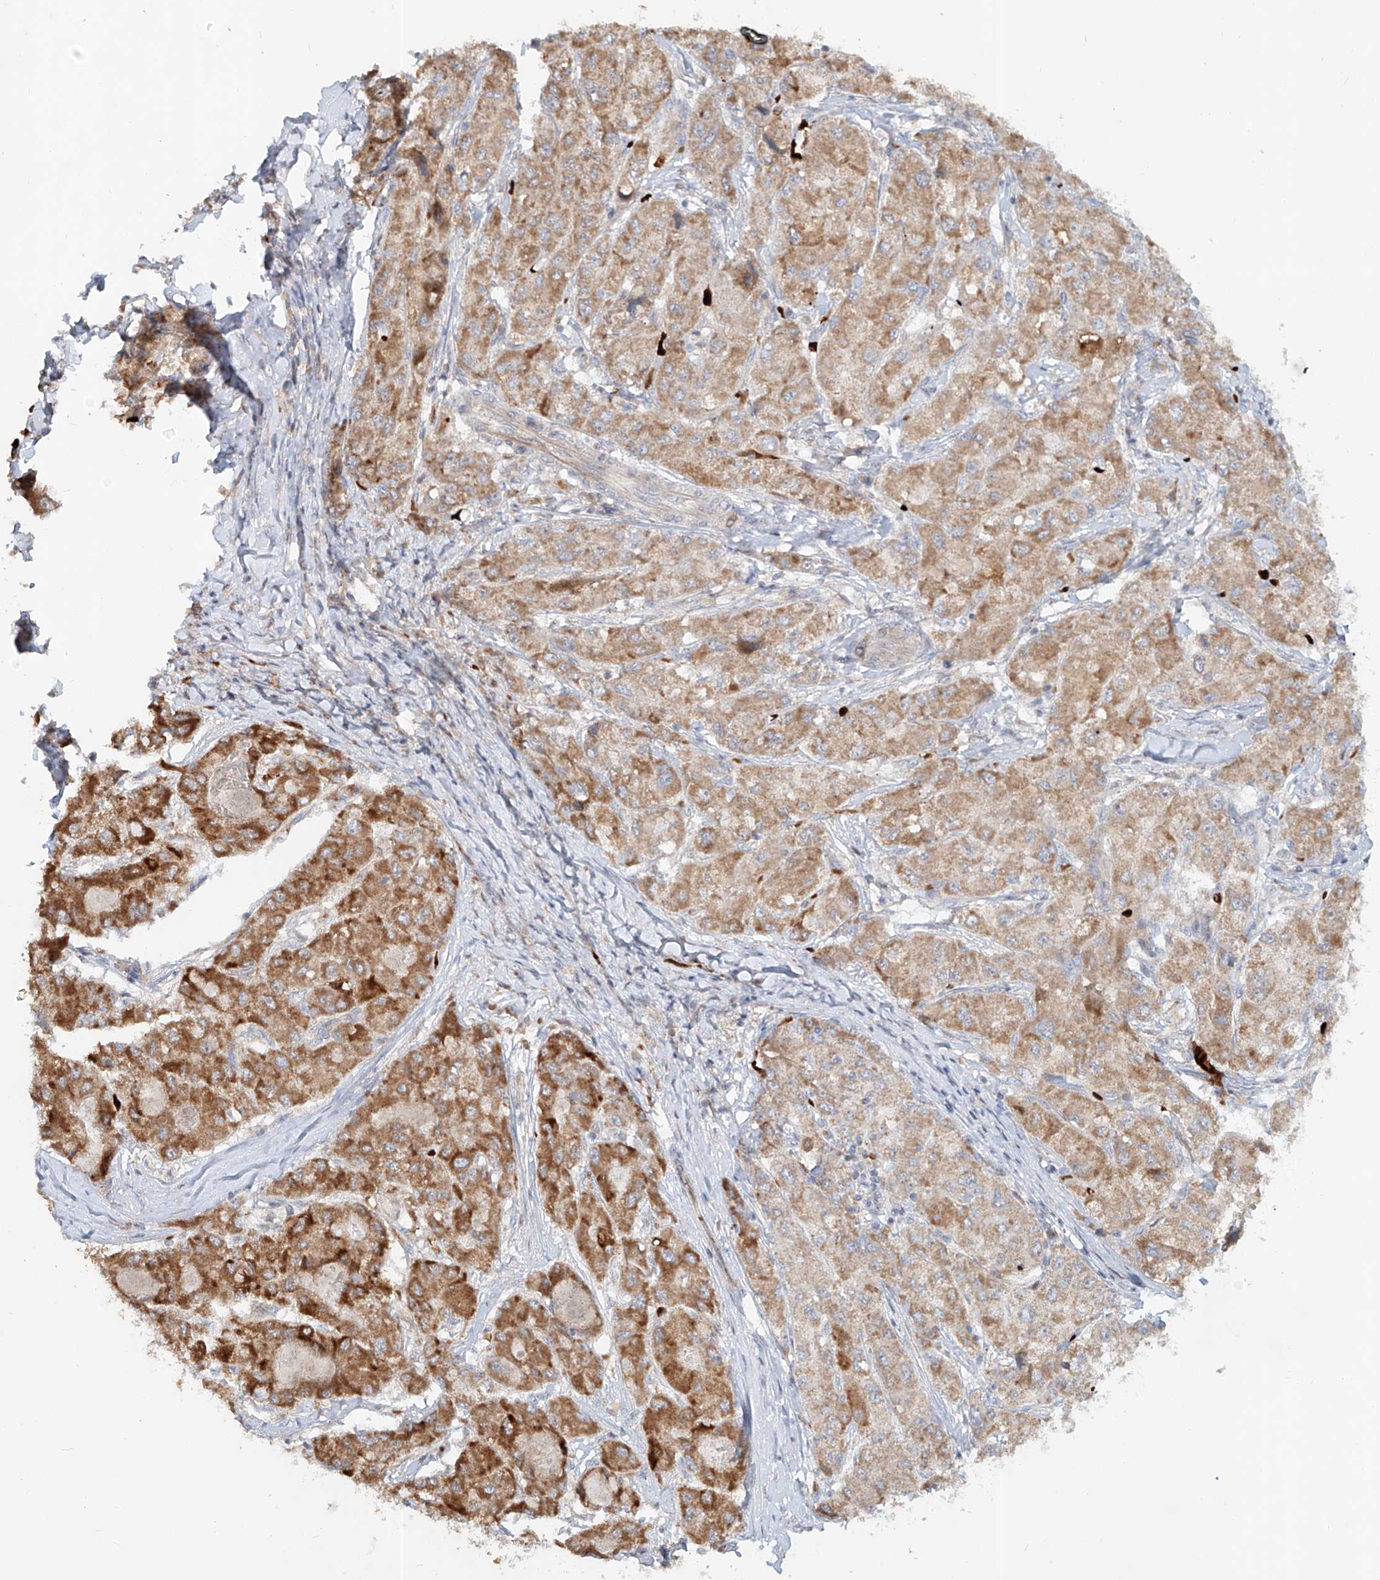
{"staining": {"intensity": "moderate", "quantity": ">75%", "location": "cytoplasmic/membranous"}, "tissue": "liver cancer", "cell_type": "Tumor cells", "image_type": "cancer", "snomed": [{"axis": "morphology", "description": "Carcinoma, Hepatocellular, NOS"}, {"axis": "topography", "description": "Liver"}], "caption": "A medium amount of moderate cytoplasmic/membranous positivity is identified in about >75% of tumor cells in liver hepatocellular carcinoma tissue.", "gene": "FGD2", "patient": {"sex": "male", "age": 80}}